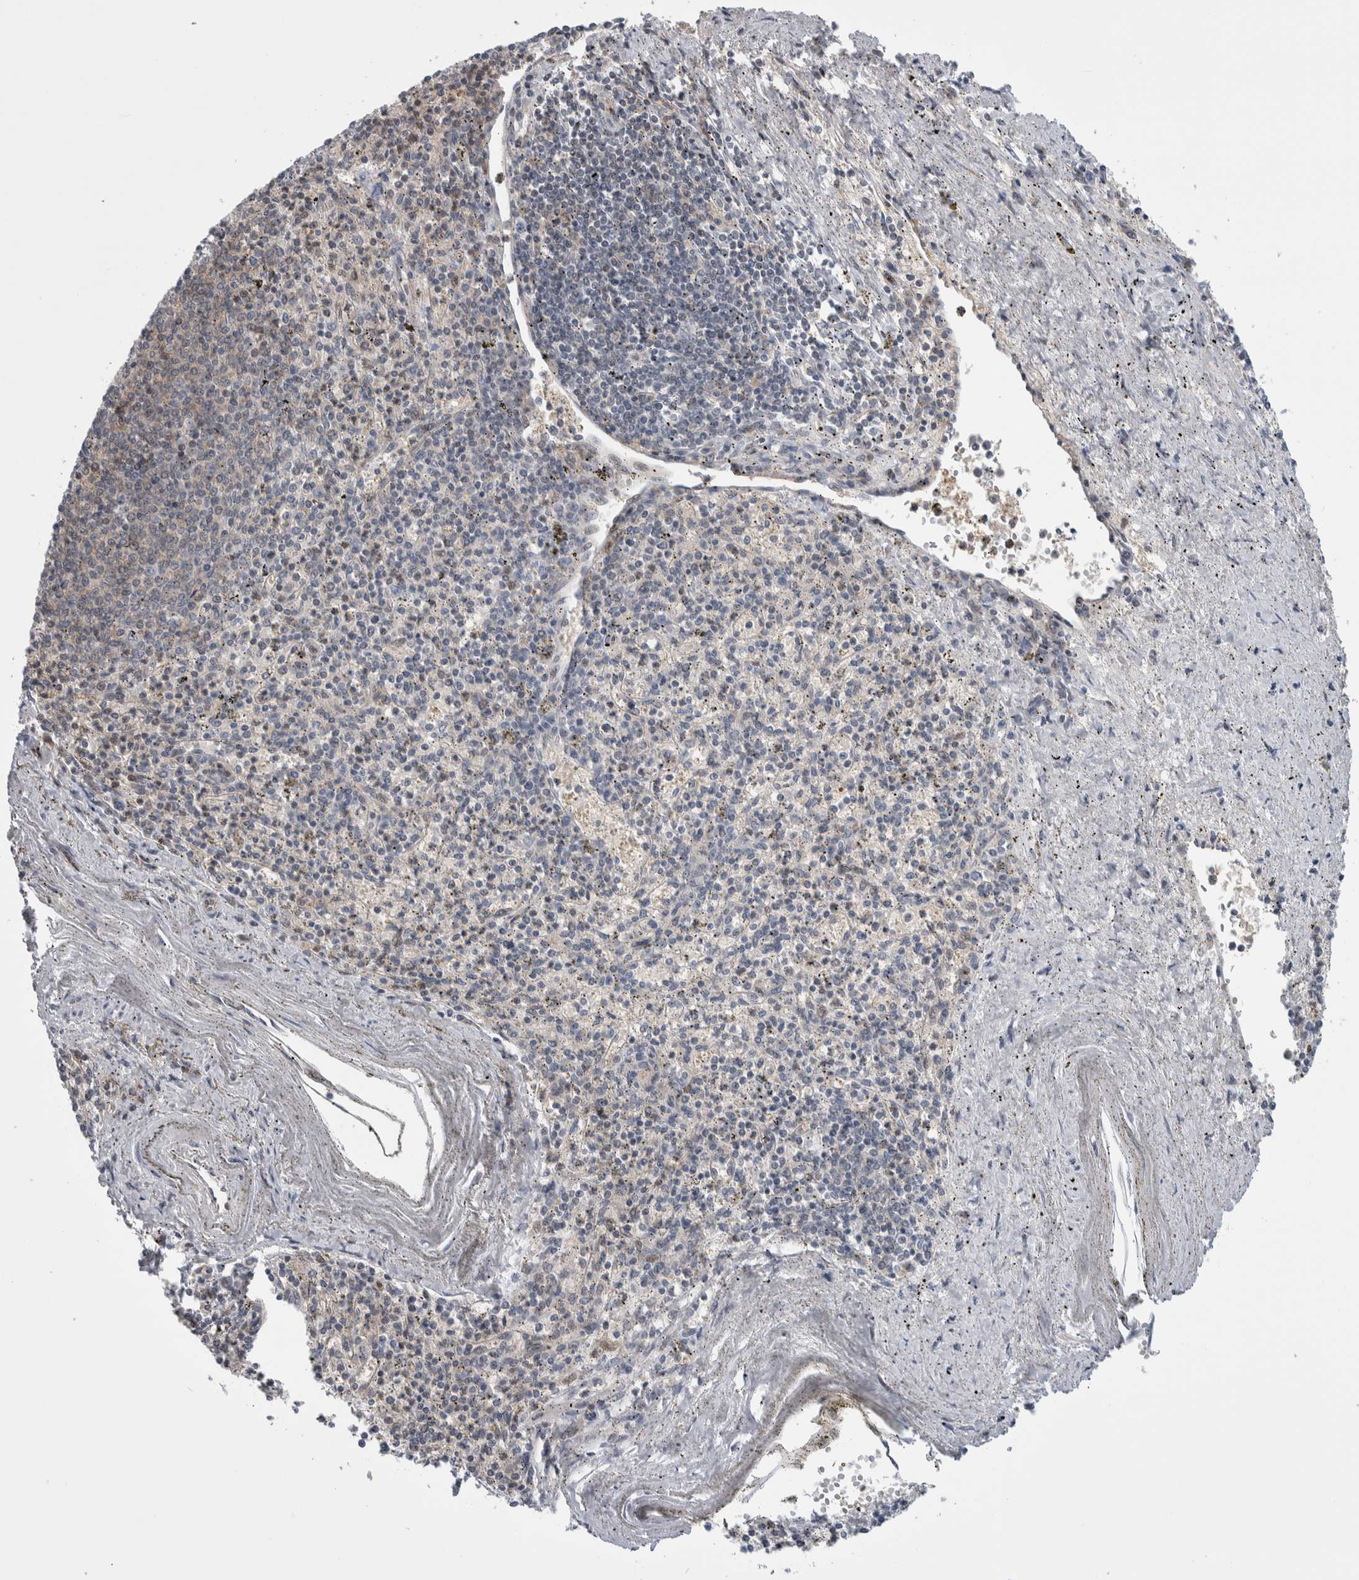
{"staining": {"intensity": "negative", "quantity": "none", "location": "none"}, "tissue": "spleen", "cell_type": "Cells in red pulp", "image_type": "normal", "snomed": [{"axis": "morphology", "description": "Normal tissue, NOS"}, {"axis": "topography", "description": "Spleen"}], "caption": "This is a histopathology image of IHC staining of unremarkable spleen, which shows no expression in cells in red pulp.", "gene": "PTPA", "patient": {"sex": "male", "age": 72}}